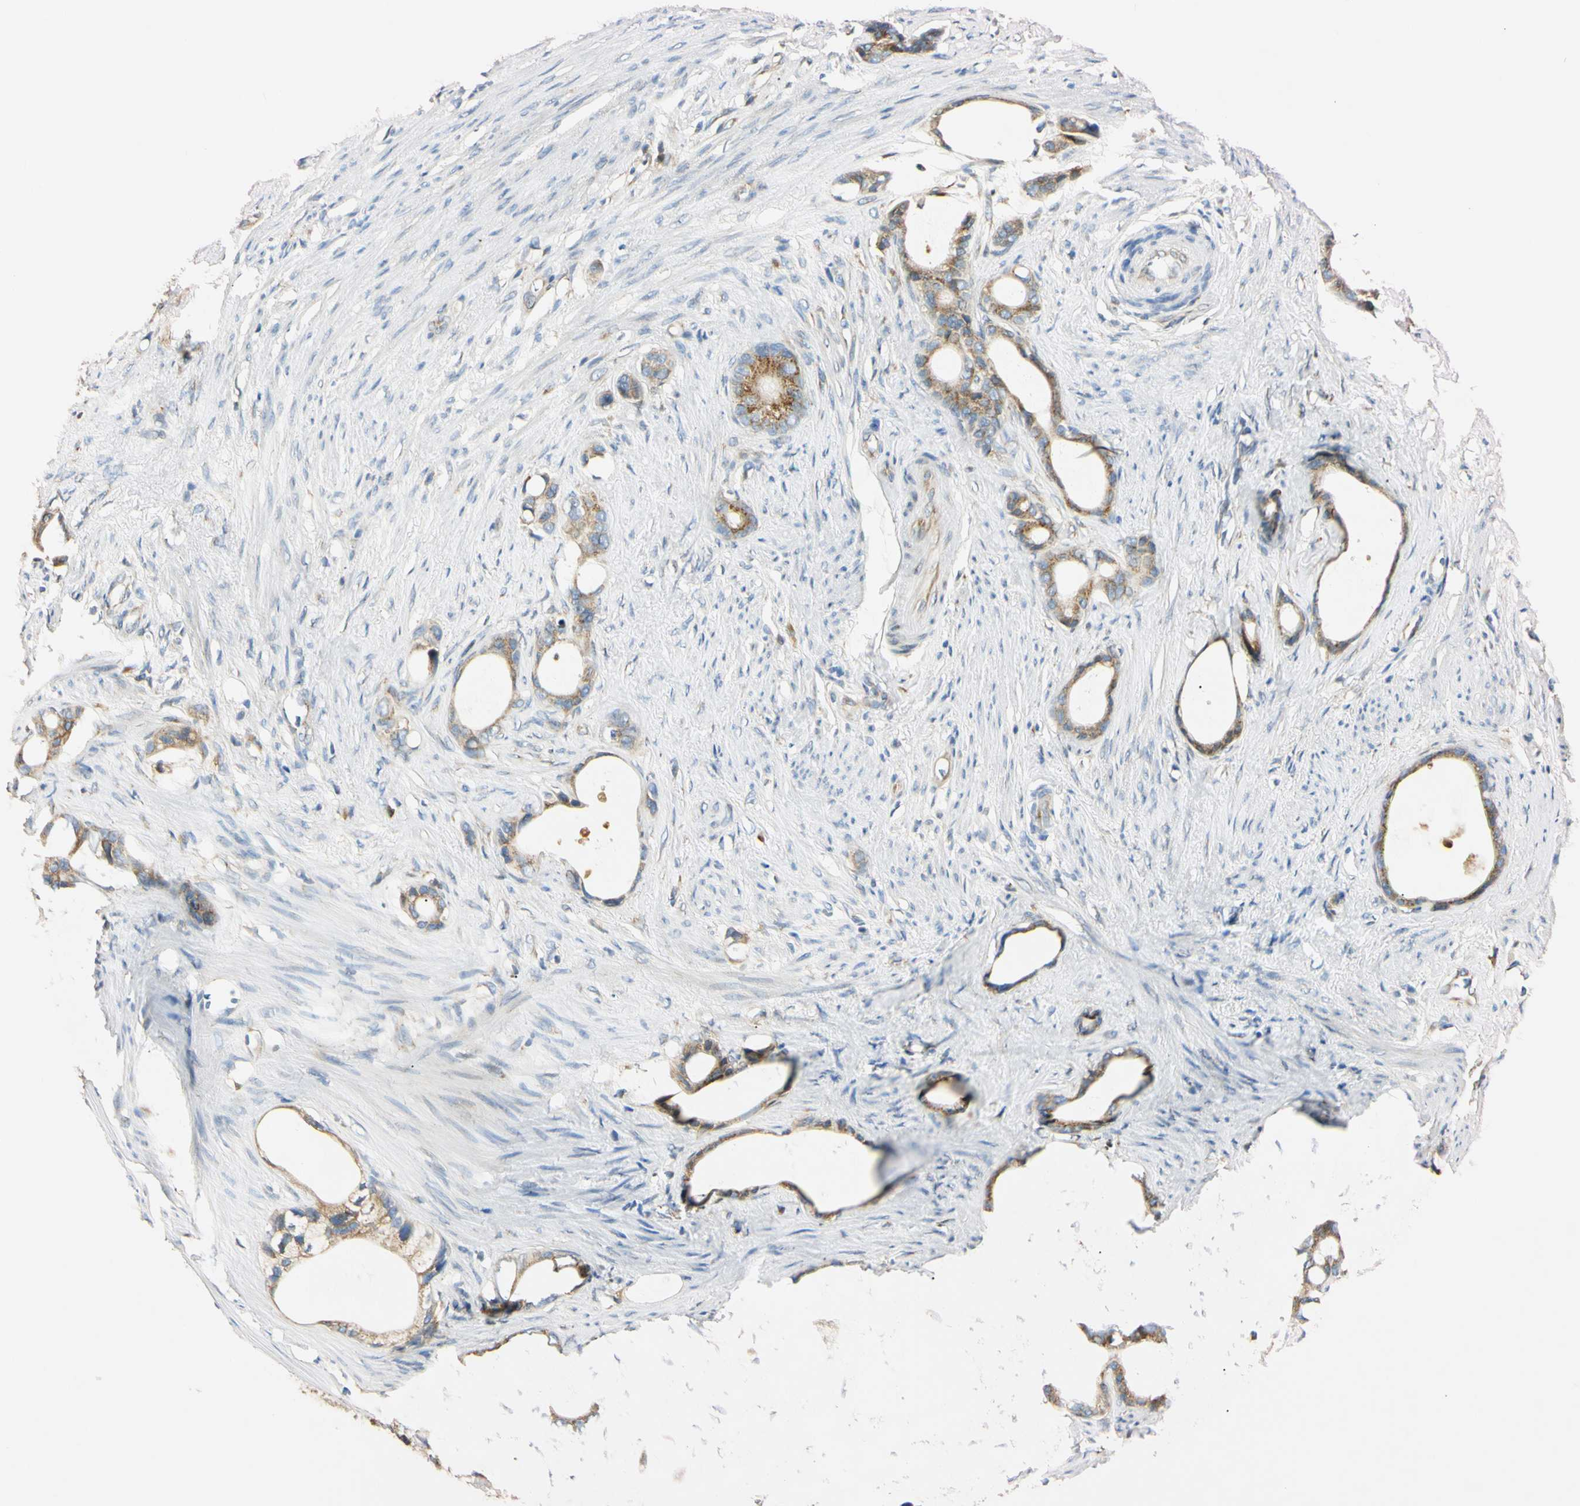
{"staining": {"intensity": "moderate", "quantity": ">75%", "location": "cytoplasmic/membranous"}, "tissue": "stomach cancer", "cell_type": "Tumor cells", "image_type": "cancer", "snomed": [{"axis": "morphology", "description": "Adenocarcinoma, NOS"}, {"axis": "topography", "description": "Stomach"}], "caption": "A high-resolution image shows immunohistochemistry (IHC) staining of stomach cancer, which shows moderate cytoplasmic/membranous staining in about >75% of tumor cells. The staining was performed using DAB (3,3'-diaminobenzidine), with brown indicating positive protein expression. Nuclei are stained blue with hematoxylin.", "gene": "IER3IP1", "patient": {"sex": "female", "age": 75}}